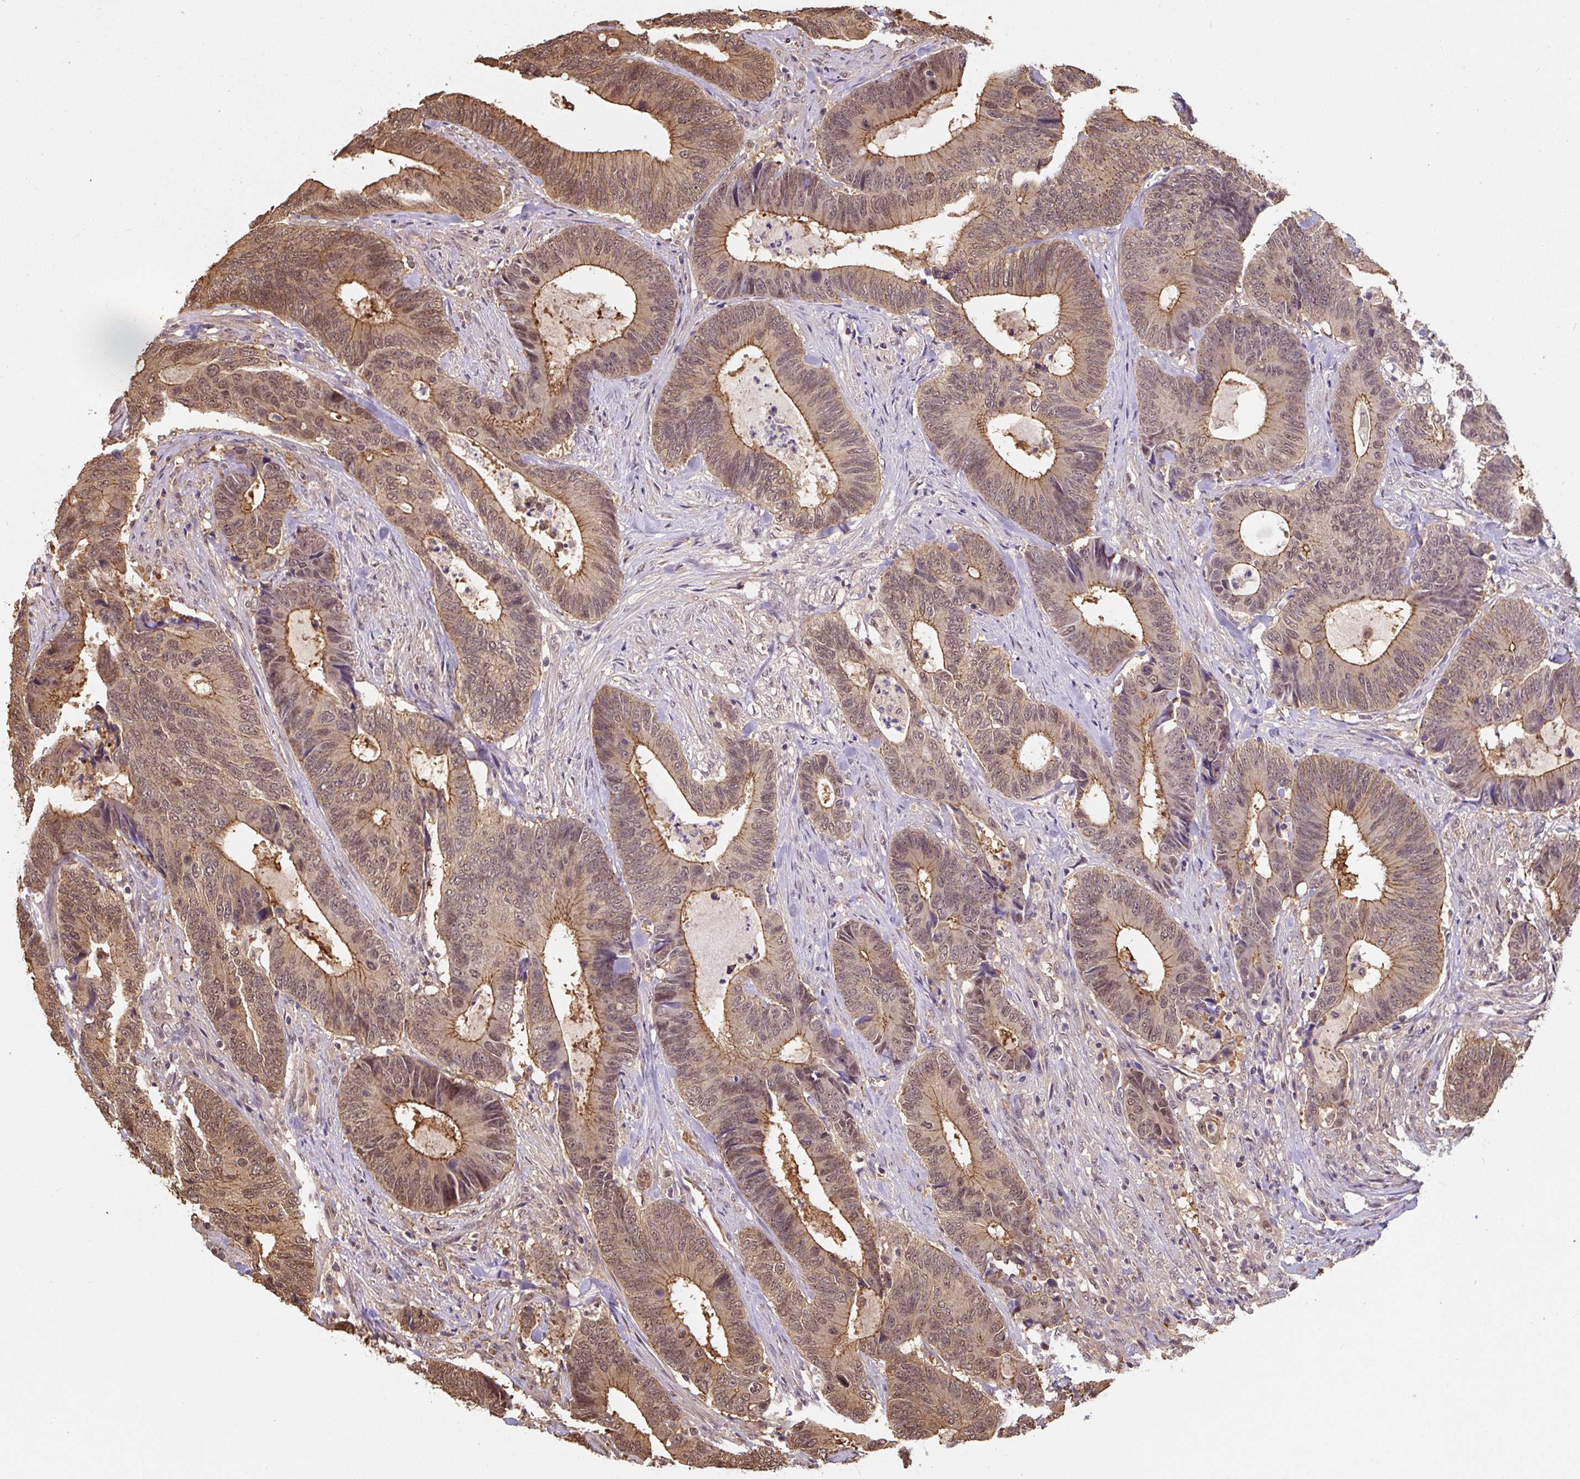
{"staining": {"intensity": "moderate", "quantity": ">75%", "location": "cytoplasmic/membranous,nuclear"}, "tissue": "colorectal cancer", "cell_type": "Tumor cells", "image_type": "cancer", "snomed": [{"axis": "morphology", "description": "Adenocarcinoma, NOS"}, {"axis": "topography", "description": "Colon"}], "caption": "Immunohistochemical staining of colorectal cancer shows medium levels of moderate cytoplasmic/membranous and nuclear protein expression in about >75% of tumor cells.", "gene": "ST13", "patient": {"sex": "male", "age": 87}}